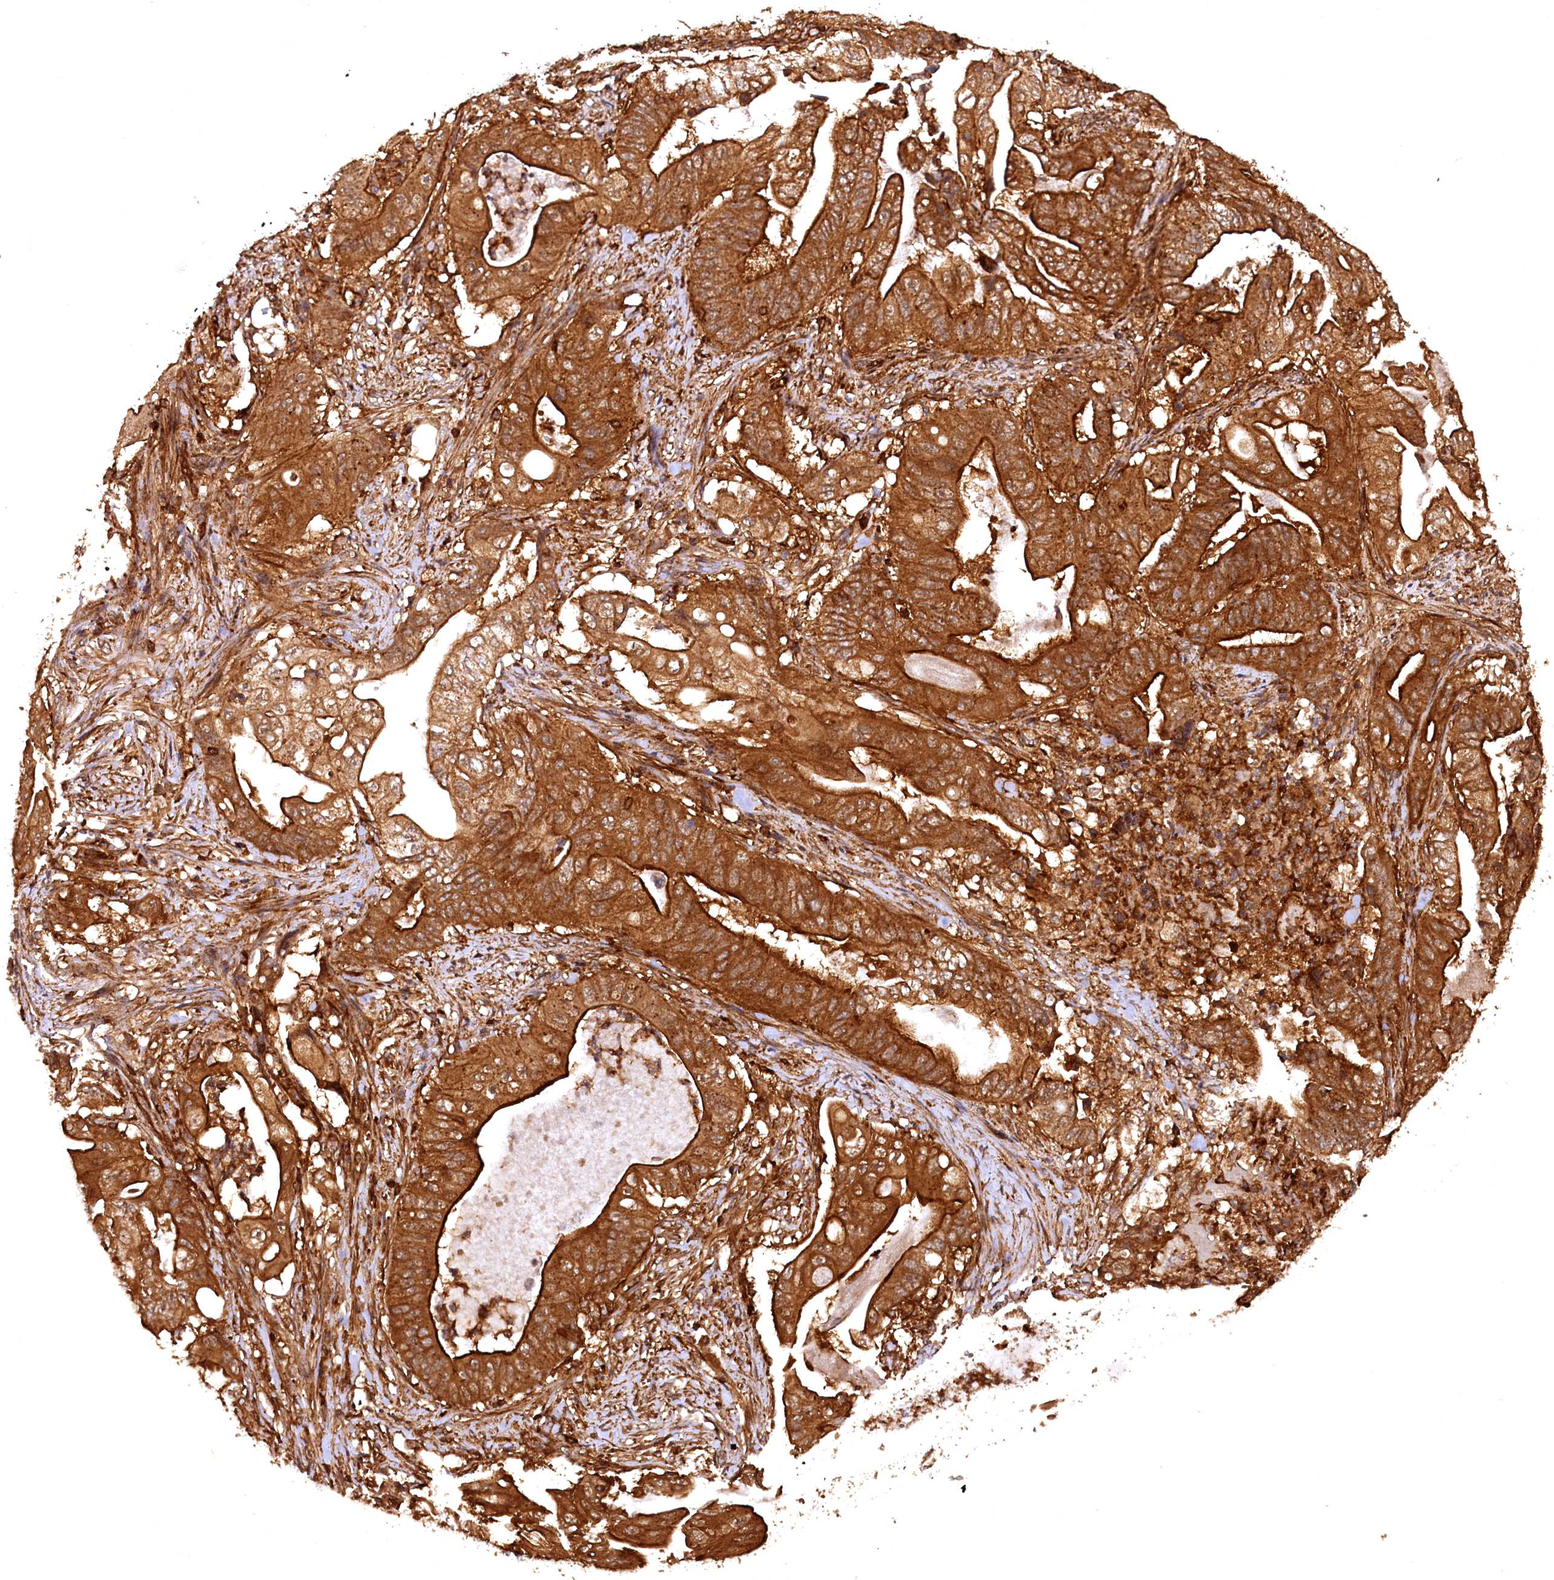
{"staining": {"intensity": "strong", "quantity": ">75%", "location": "cytoplasmic/membranous"}, "tissue": "stomach cancer", "cell_type": "Tumor cells", "image_type": "cancer", "snomed": [{"axis": "morphology", "description": "Adenocarcinoma, NOS"}, {"axis": "topography", "description": "Stomach"}], "caption": "A high amount of strong cytoplasmic/membranous positivity is appreciated in approximately >75% of tumor cells in stomach adenocarcinoma tissue.", "gene": "STUB1", "patient": {"sex": "female", "age": 73}}